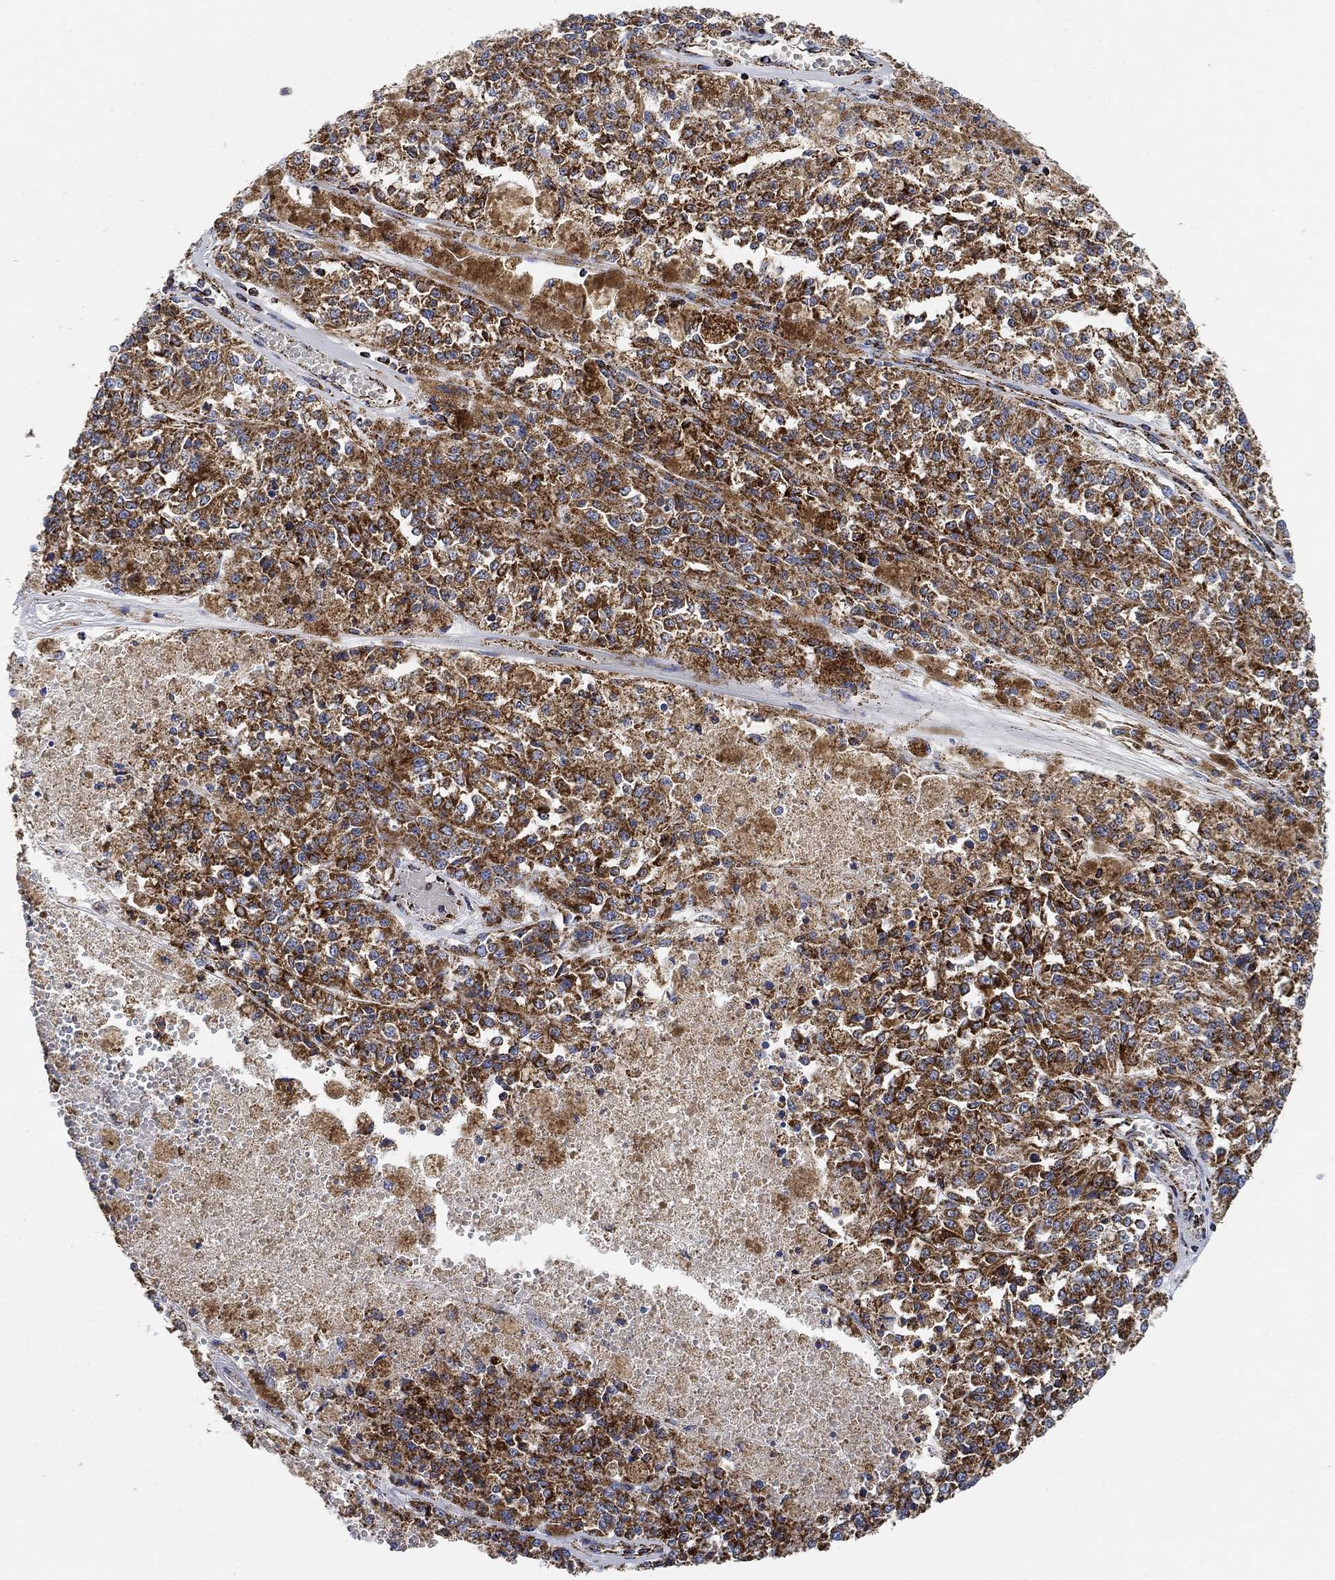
{"staining": {"intensity": "strong", "quantity": ">75%", "location": "cytoplasmic/membranous"}, "tissue": "melanoma", "cell_type": "Tumor cells", "image_type": "cancer", "snomed": [{"axis": "morphology", "description": "Malignant melanoma, Metastatic site"}, {"axis": "topography", "description": "Lymph node"}], "caption": "Immunohistochemical staining of melanoma displays high levels of strong cytoplasmic/membranous protein positivity in about >75% of tumor cells. (Stains: DAB in brown, nuclei in blue, Microscopy: brightfield microscopy at high magnification).", "gene": "NDUFS3", "patient": {"sex": "female", "age": 64}}